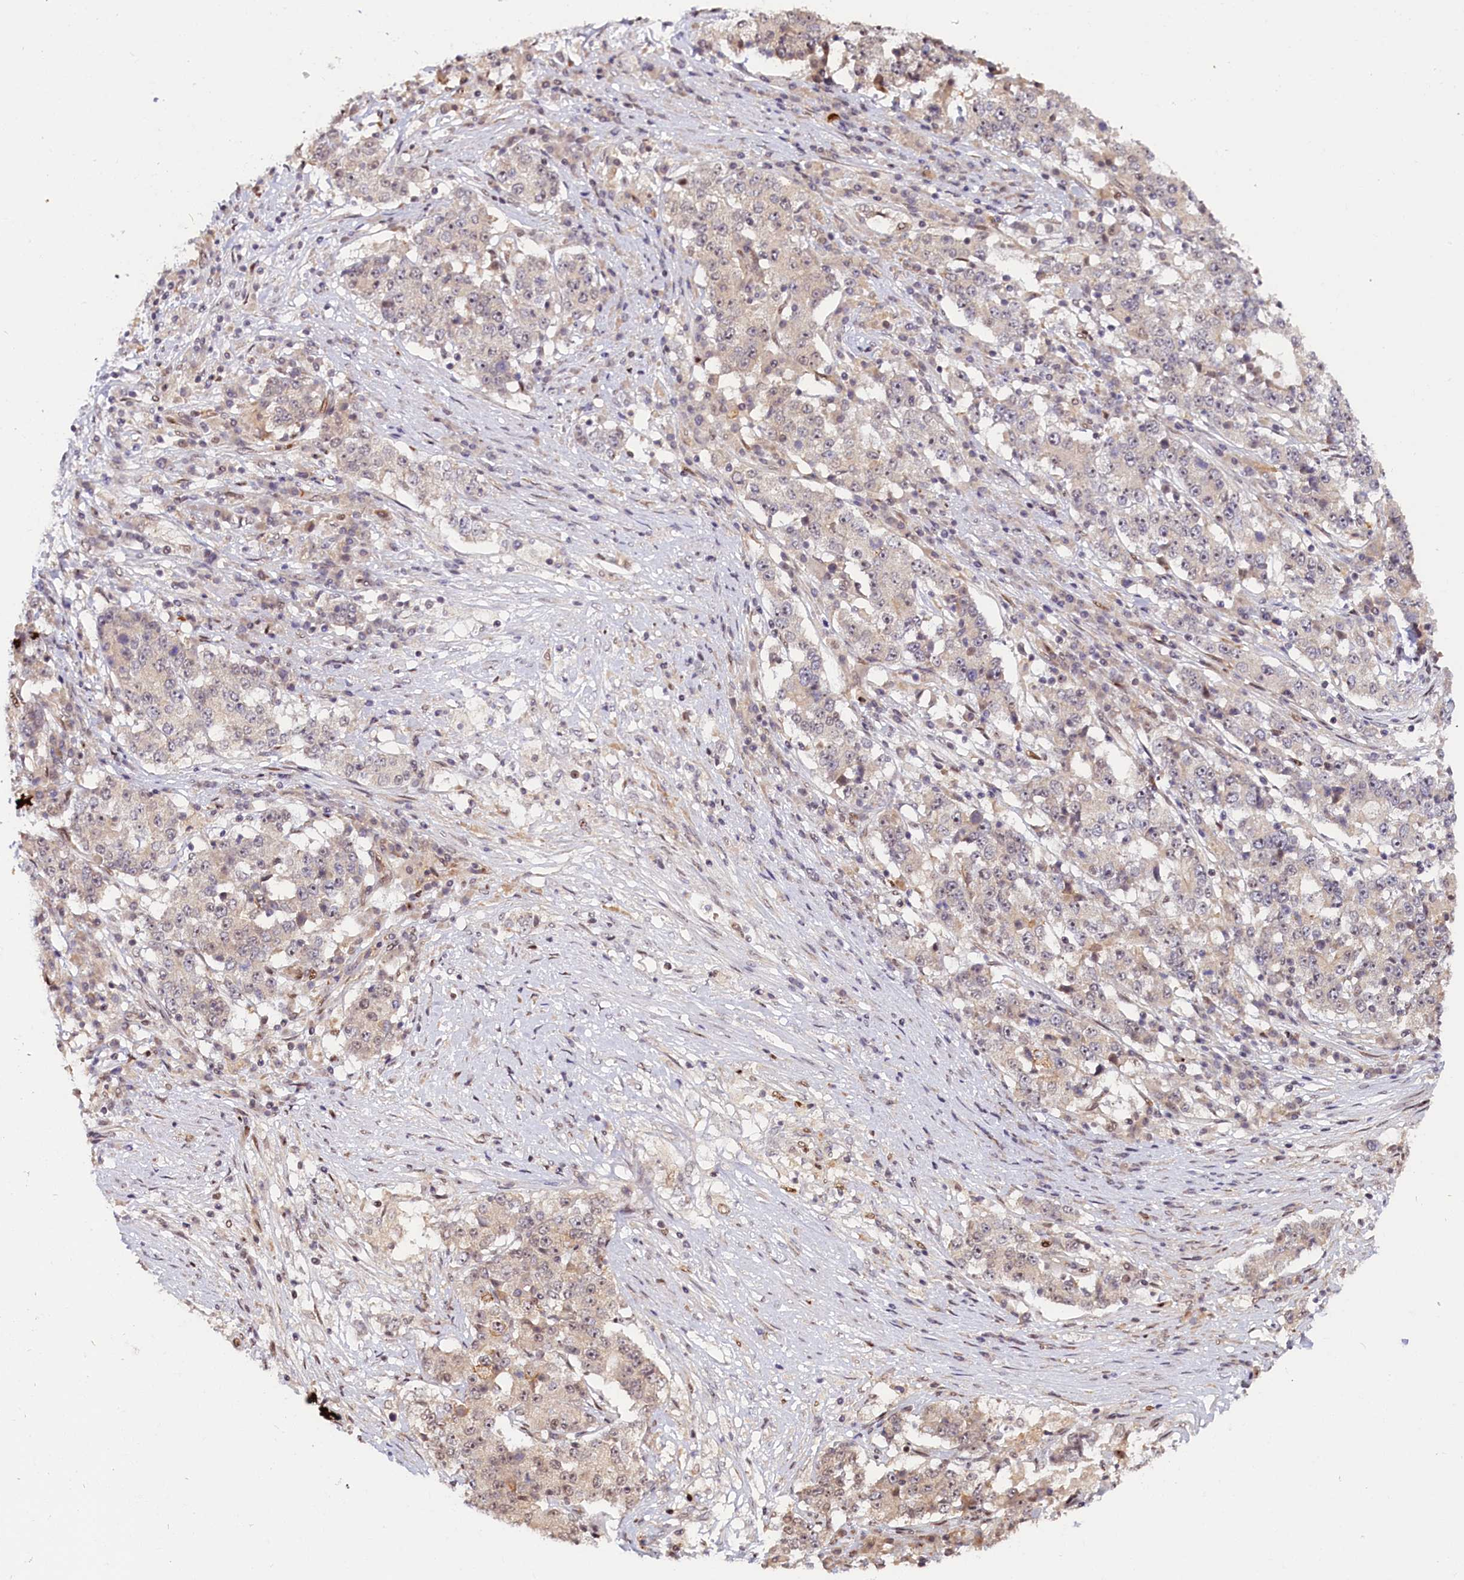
{"staining": {"intensity": "negative", "quantity": "none", "location": "none"}, "tissue": "stomach cancer", "cell_type": "Tumor cells", "image_type": "cancer", "snomed": [{"axis": "morphology", "description": "Adenocarcinoma, NOS"}, {"axis": "topography", "description": "Stomach"}], "caption": "This is an IHC photomicrograph of adenocarcinoma (stomach). There is no staining in tumor cells.", "gene": "ANKRD24", "patient": {"sex": "male", "age": 59}}